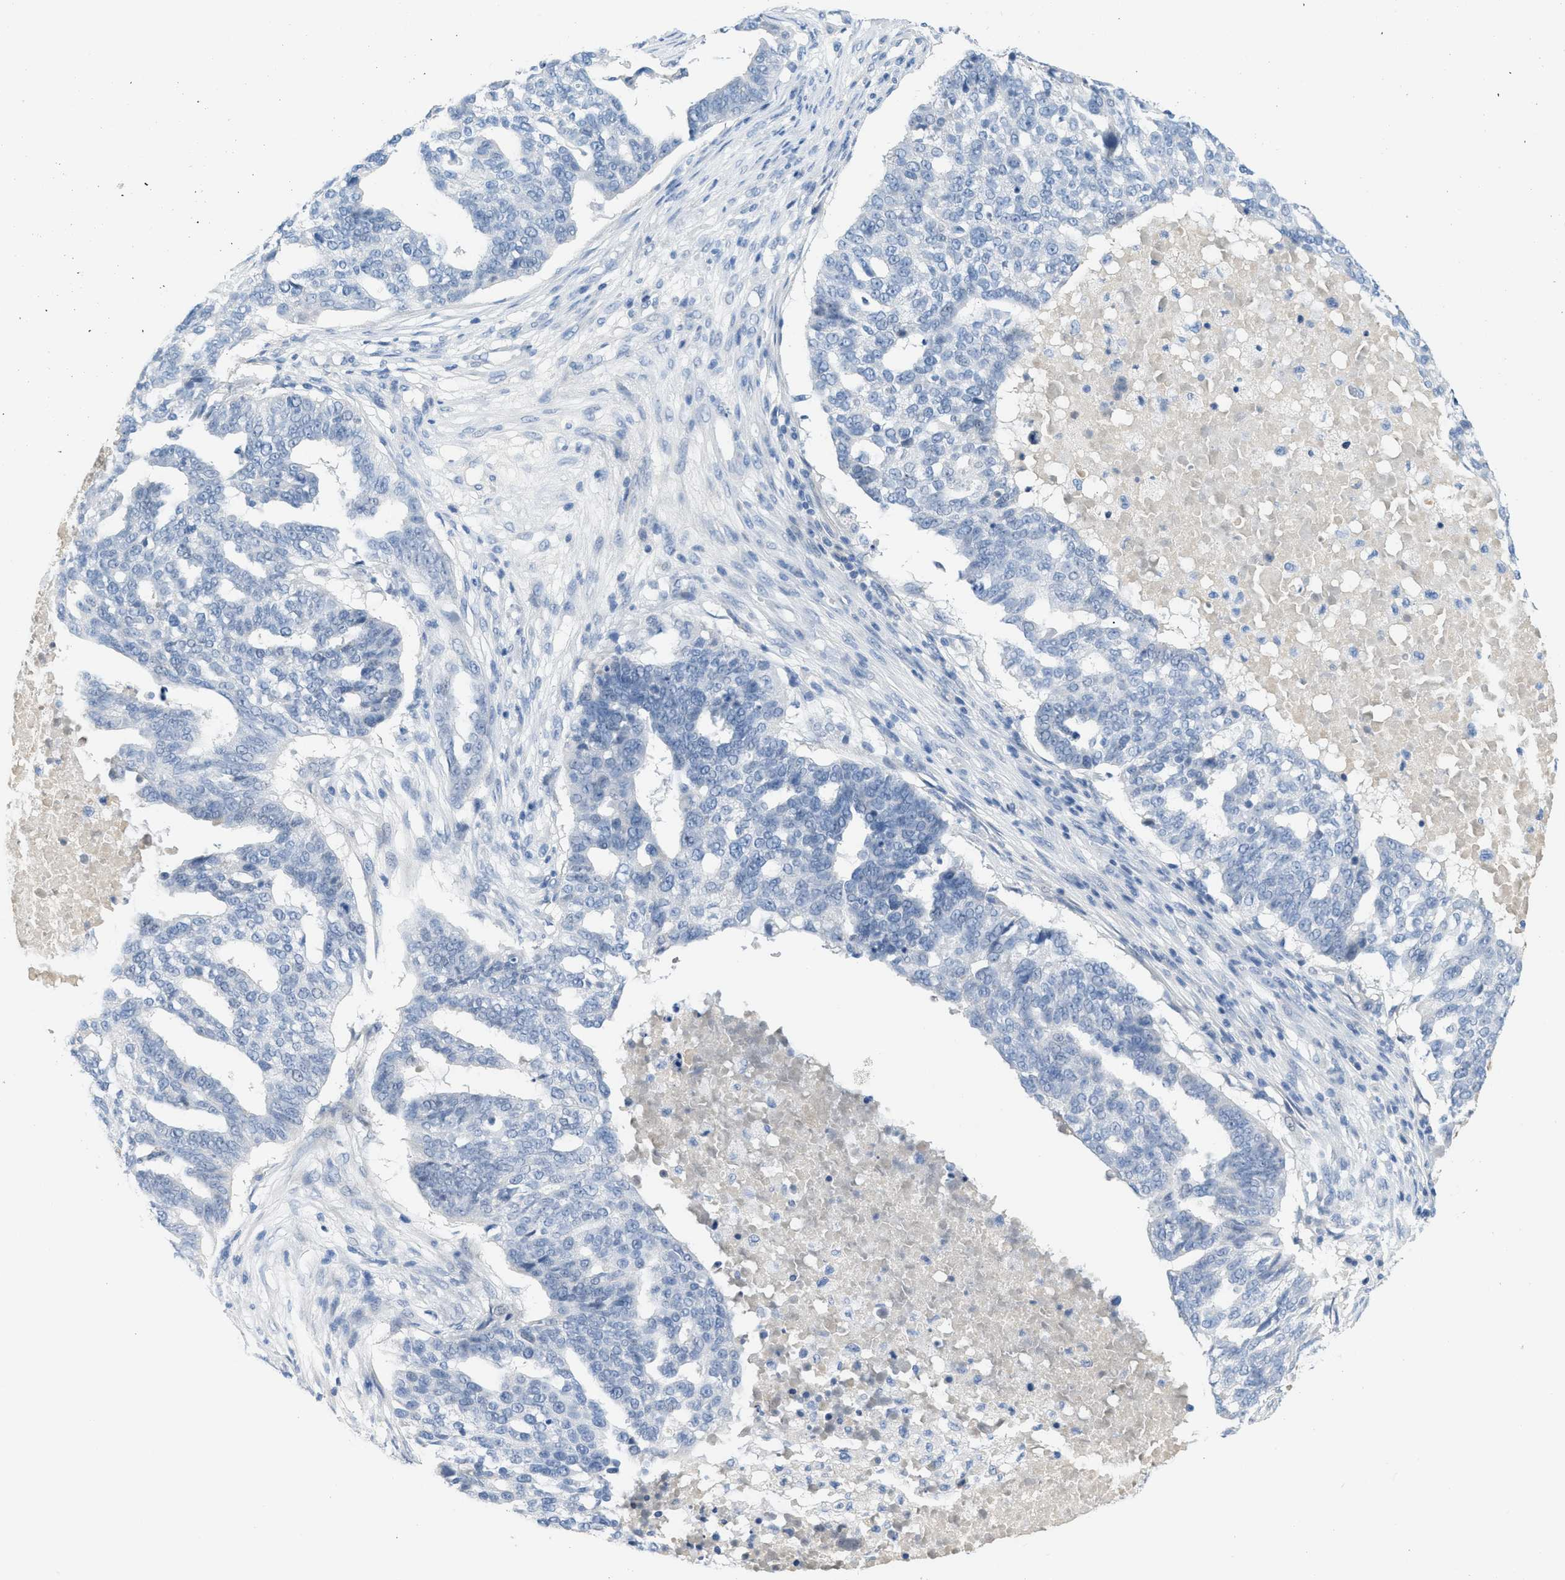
{"staining": {"intensity": "negative", "quantity": "none", "location": "none"}, "tissue": "ovarian cancer", "cell_type": "Tumor cells", "image_type": "cancer", "snomed": [{"axis": "morphology", "description": "Cystadenocarcinoma, serous, NOS"}, {"axis": "topography", "description": "Ovary"}], "caption": "Photomicrograph shows no protein positivity in tumor cells of ovarian cancer tissue.", "gene": "HSF2", "patient": {"sex": "female", "age": 59}}